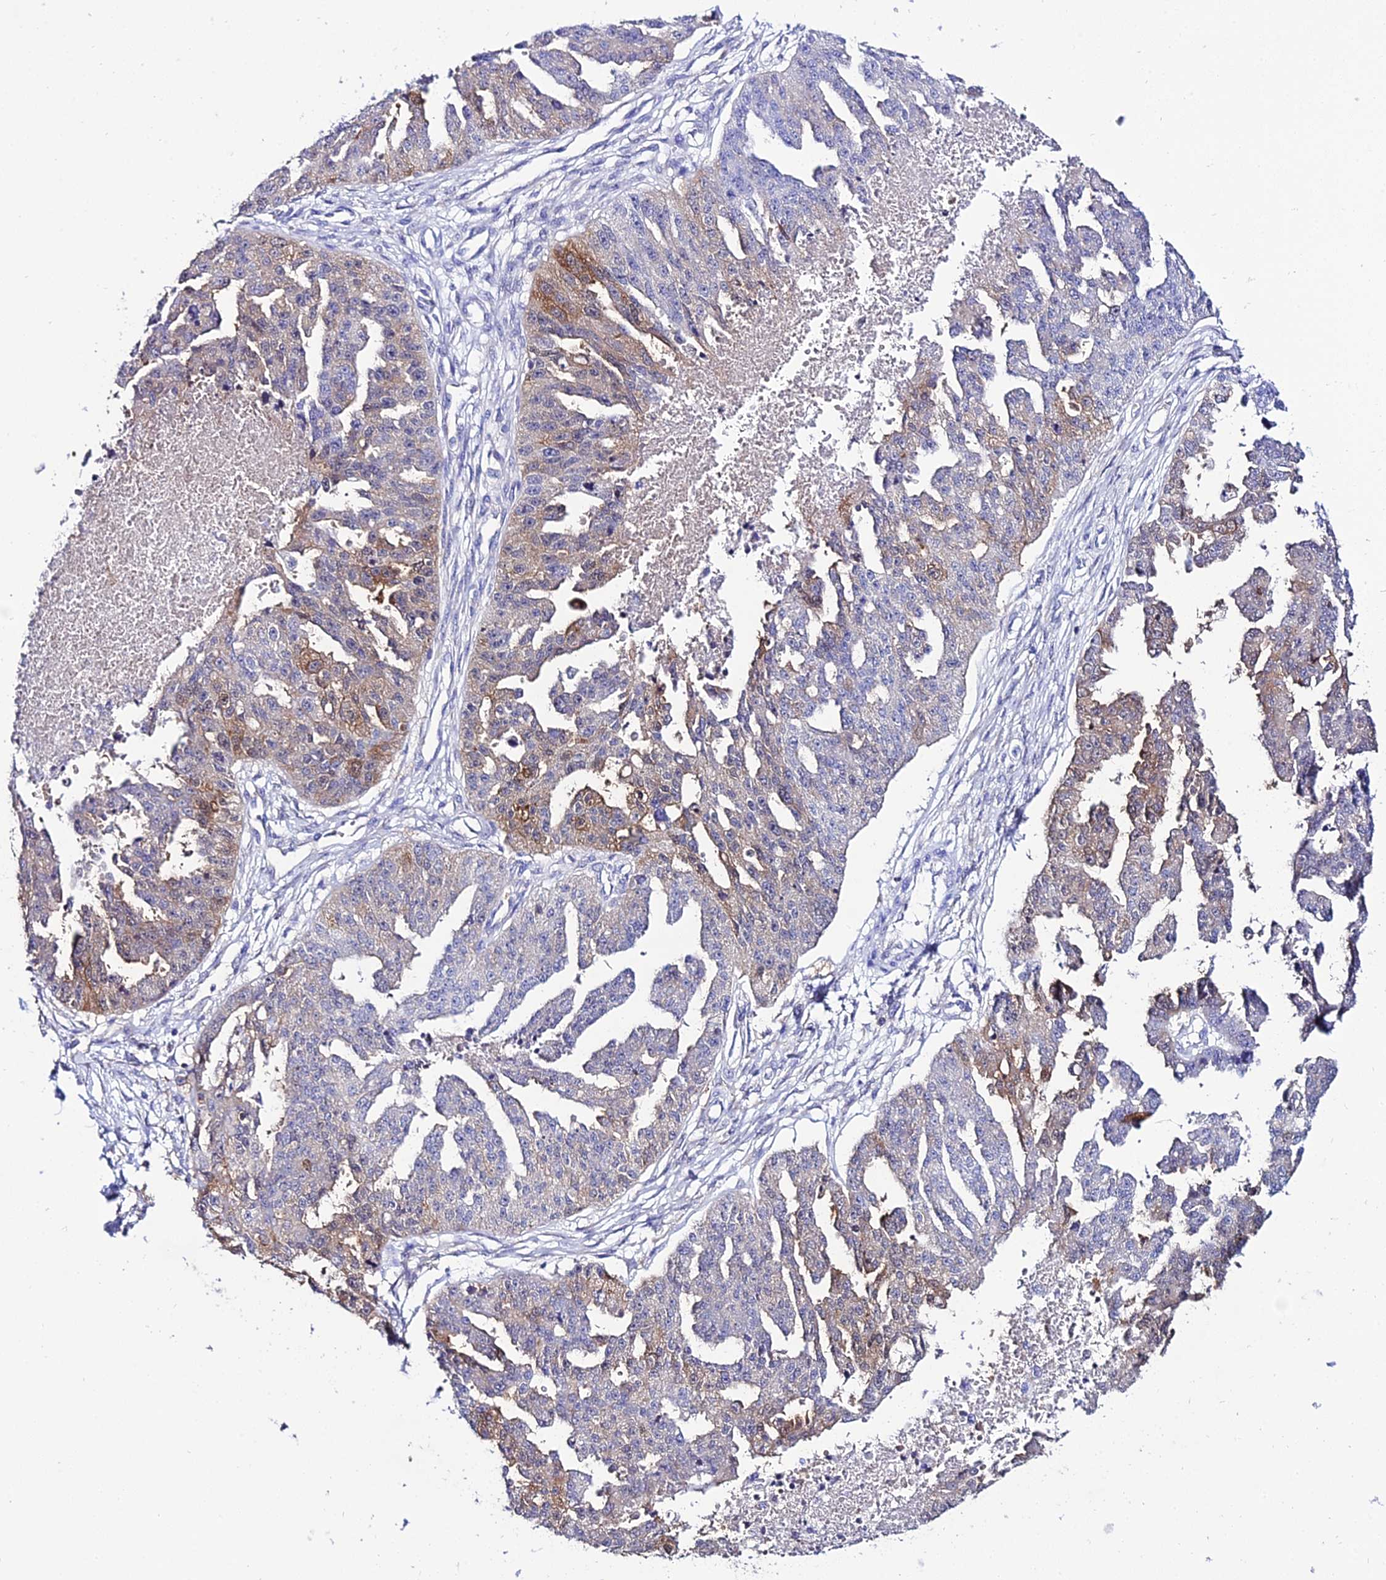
{"staining": {"intensity": "moderate", "quantity": "25%-75%", "location": "cytoplasmic/membranous"}, "tissue": "ovarian cancer", "cell_type": "Tumor cells", "image_type": "cancer", "snomed": [{"axis": "morphology", "description": "Cystadenocarcinoma, serous, NOS"}, {"axis": "topography", "description": "Ovary"}], "caption": "Immunohistochemical staining of human ovarian cancer reveals medium levels of moderate cytoplasmic/membranous protein positivity in about 25%-75% of tumor cells. The staining was performed using DAB (3,3'-diaminobenzidine), with brown indicating positive protein expression. Nuclei are stained blue with hematoxylin.", "gene": "S100A16", "patient": {"sex": "female", "age": 58}}